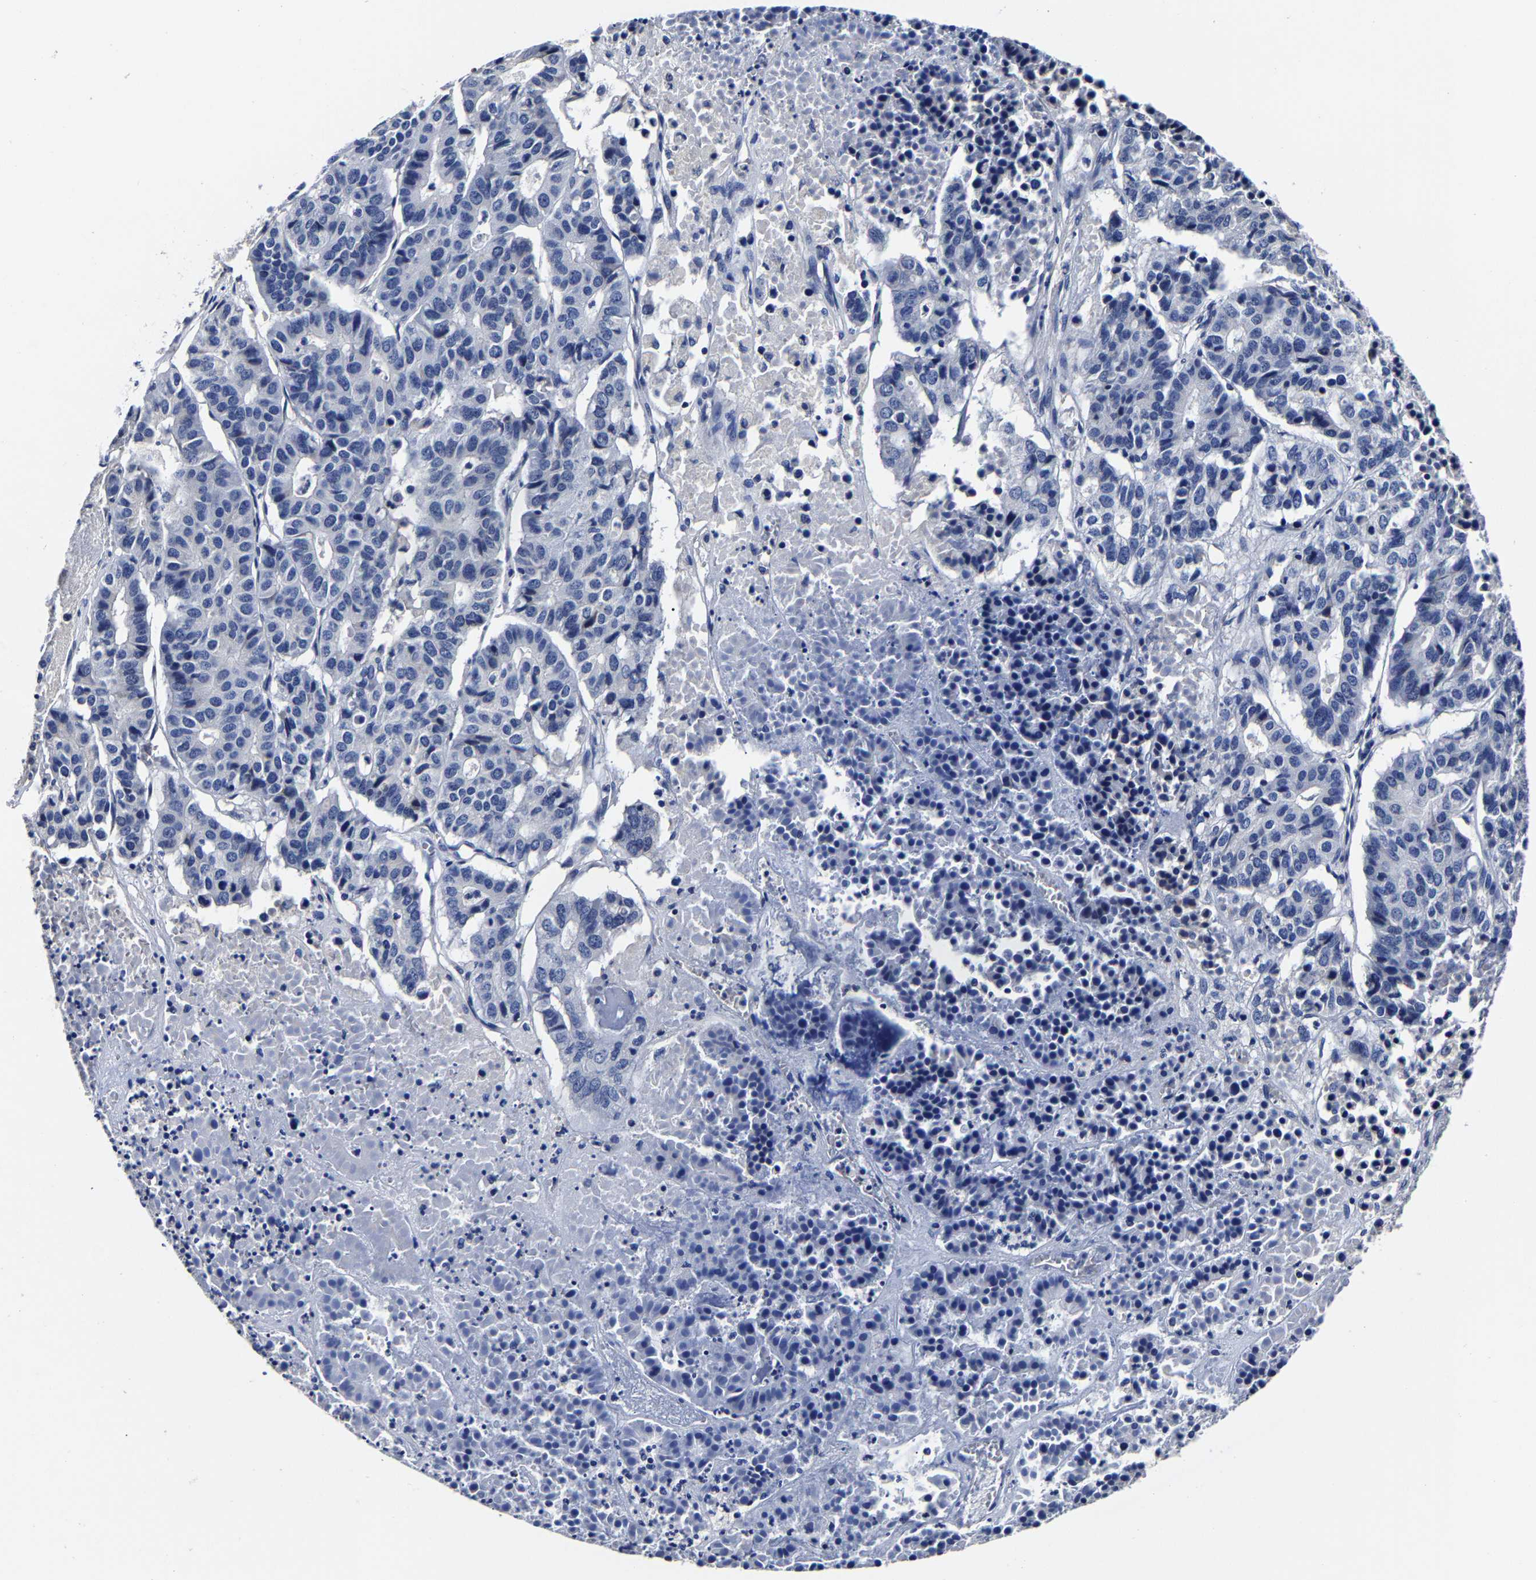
{"staining": {"intensity": "negative", "quantity": "none", "location": "none"}, "tissue": "pancreatic cancer", "cell_type": "Tumor cells", "image_type": "cancer", "snomed": [{"axis": "morphology", "description": "Adenocarcinoma, NOS"}, {"axis": "topography", "description": "Pancreas"}], "caption": "This is a histopathology image of immunohistochemistry staining of pancreatic cancer, which shows no expression in tumor cells.", "gene": "AKAP4", "patient": {"sex": "male", "age": 50}}